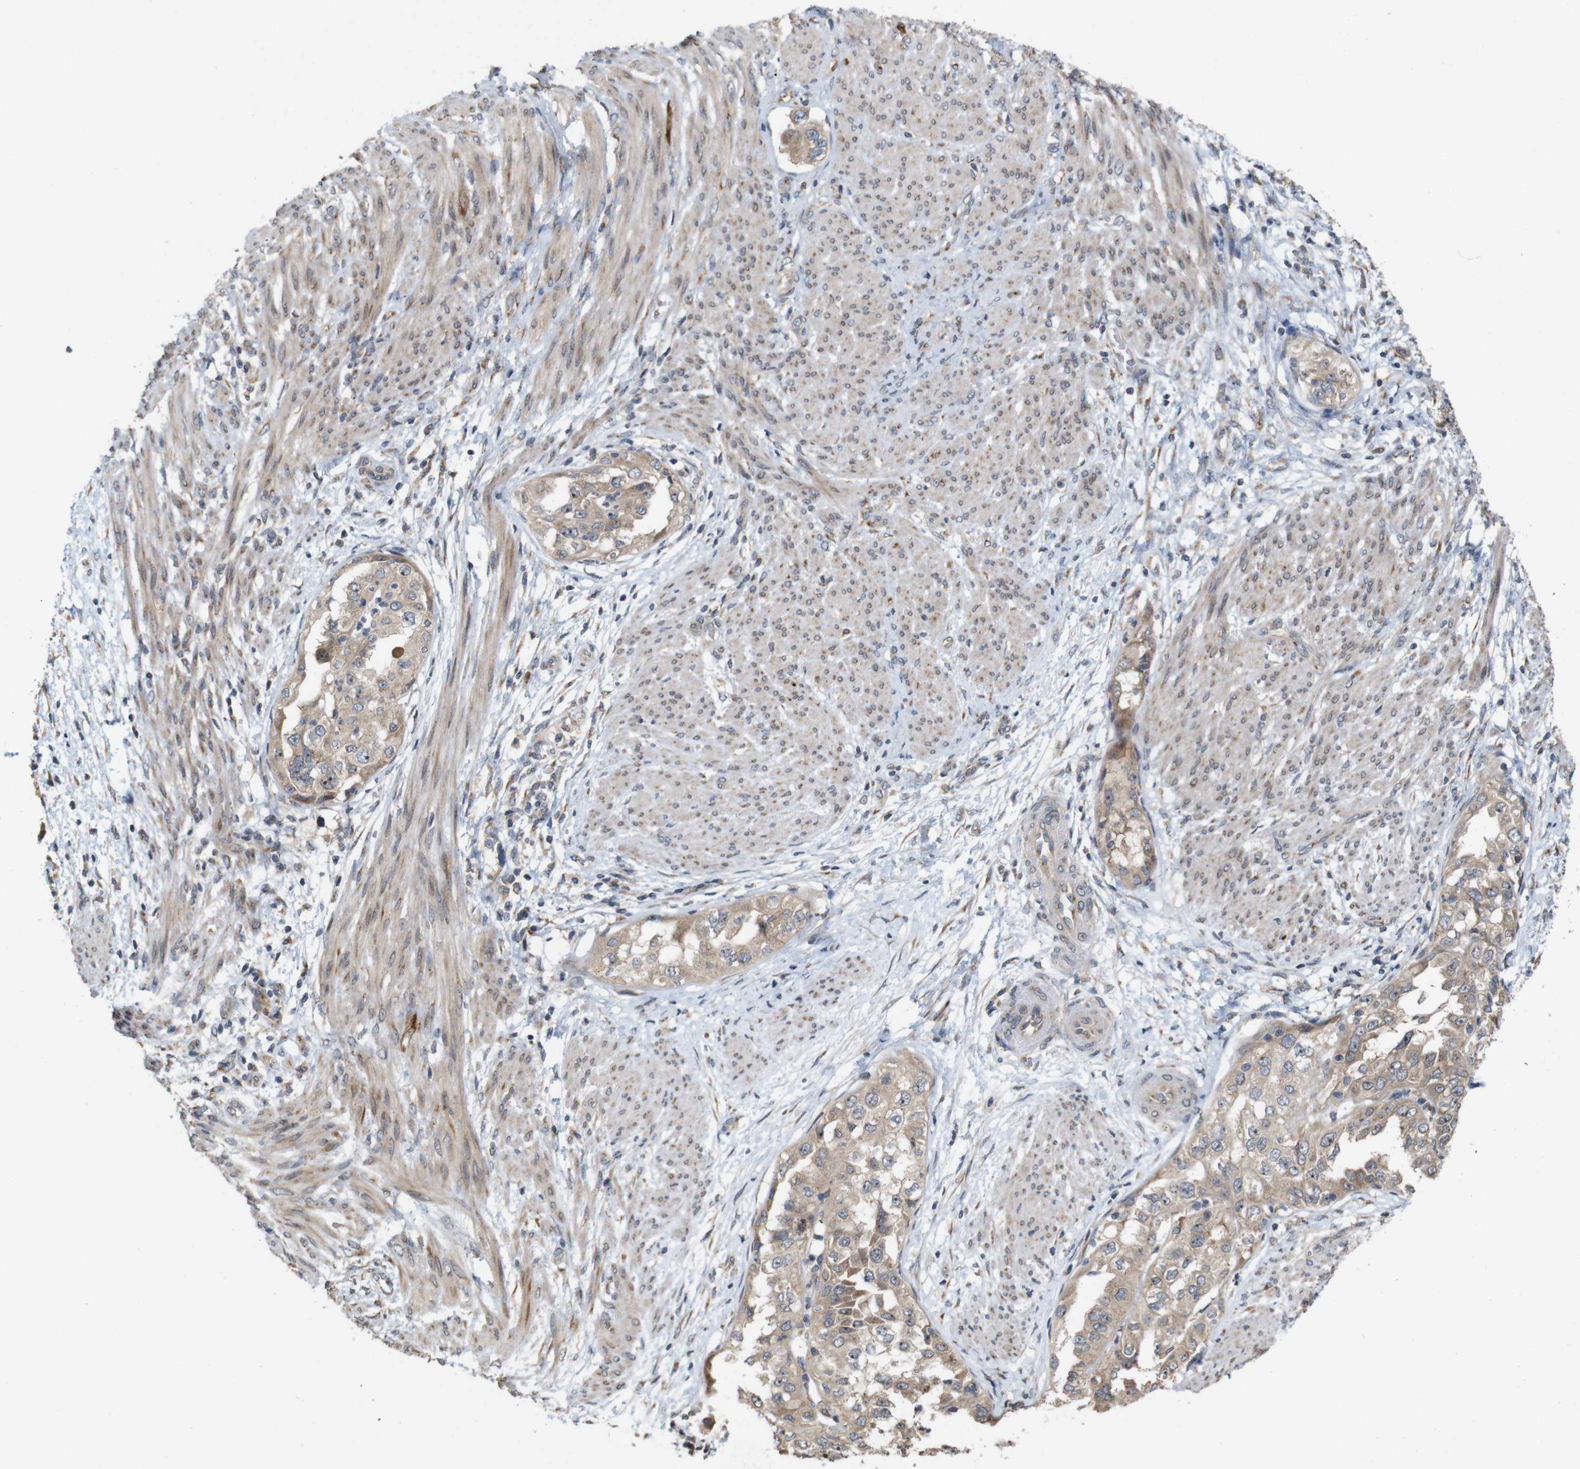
{"staining": {"intensity": "weak", "quantity": ">75%", "location": "cytoplasmic/membranous,nuclear"}, "tissue": "endometrial cancer", "cell_type": "Tumor cells", "image_type": "cancer", "snomed": [{"axis": "morphology", "description": "Adenocarcinoma, NOS"}, {"axis": "topography", "description": "Endometrium"}], "caption": "The micrograph reveals a brown stain indicating the presence of a protein in the cytoplasmic/membranous and nuclear of tumor cells in endometrial adenocarcinoma.", "gene": "EFCAB14", "patient": {"sex": "female", "age": 85}}